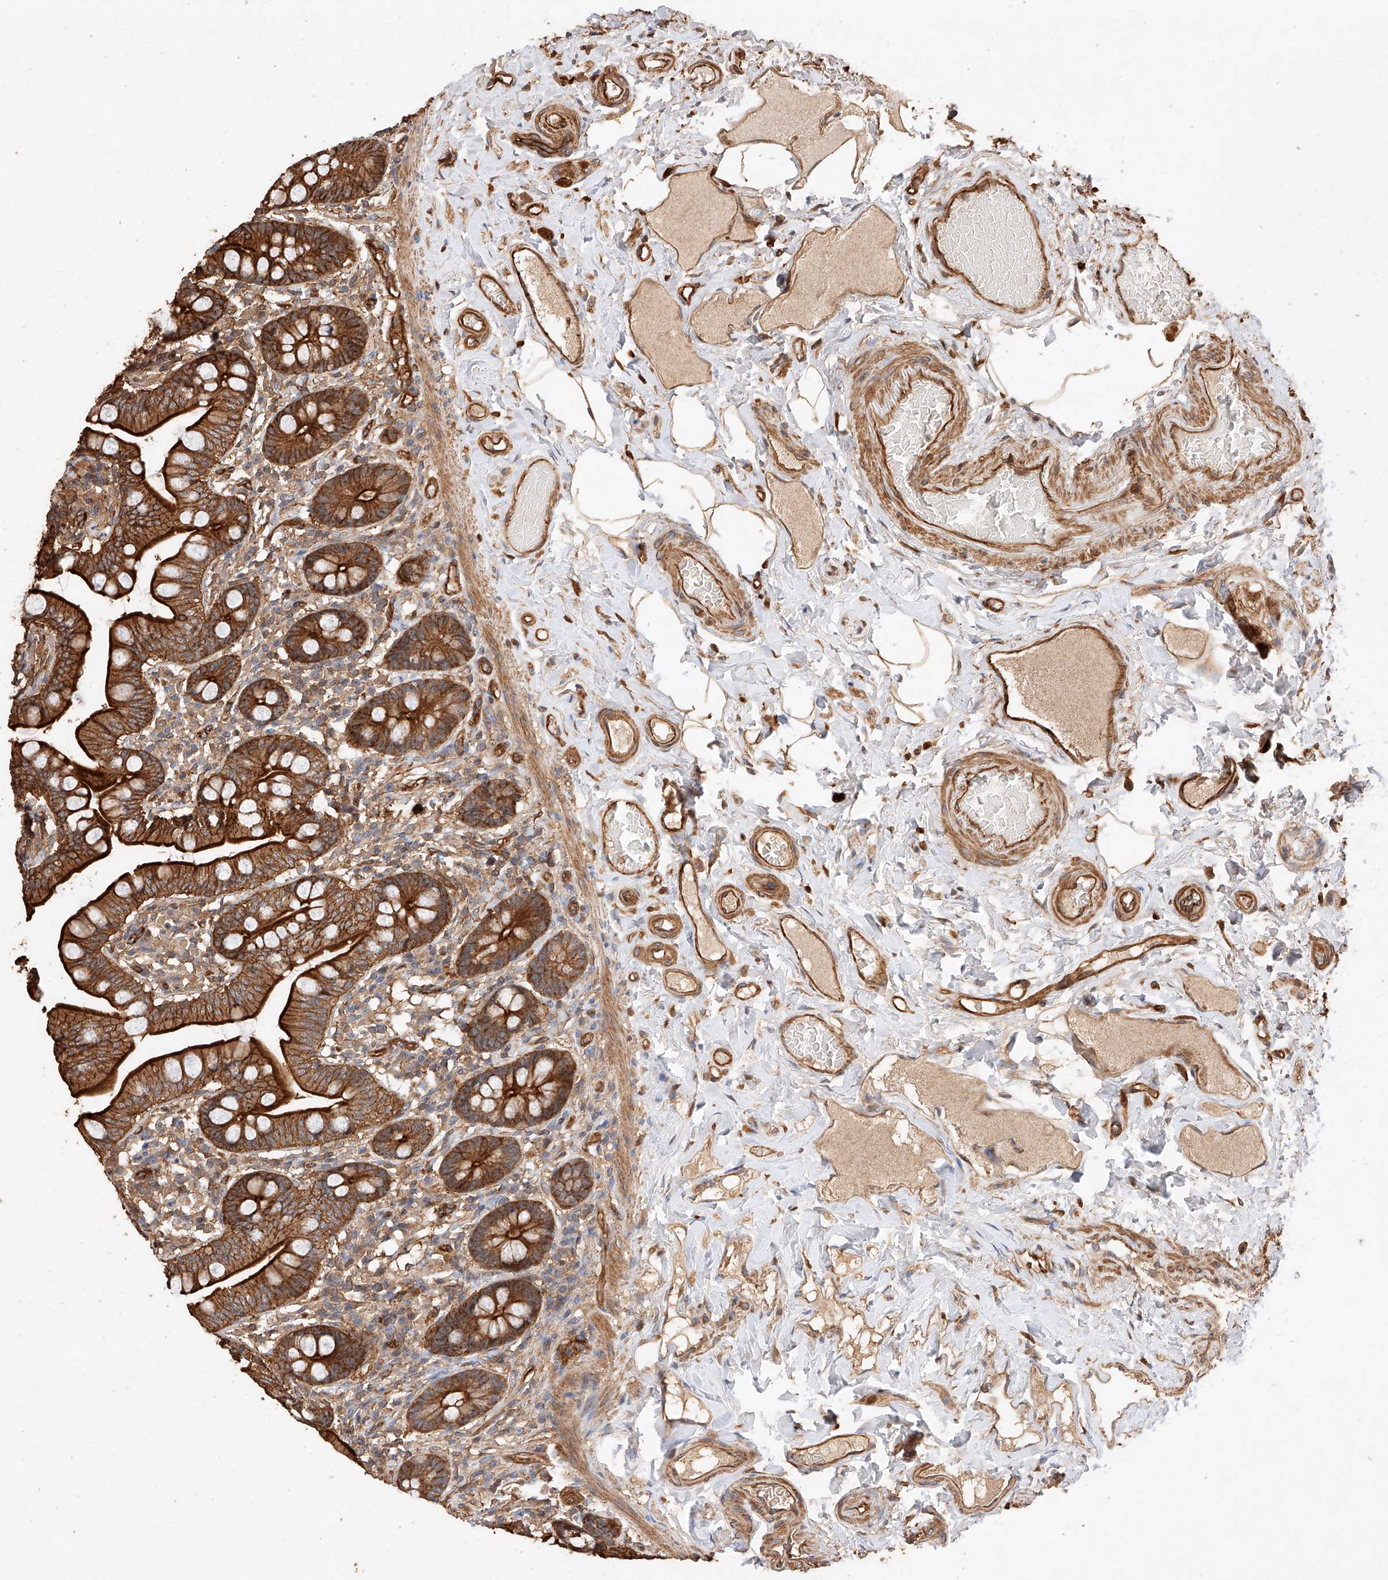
{"staining": {"intensity": "strong", "quantity": ">75%", "location": "cytoplasmic/membranous"}, "tissue": "small intestine", "cell_type": "Glandular cells", "image_type": "normal", "snomed": [{"axis": "morphology", "description": "Normal tissue, NOS"}, {"axis": "topography", "description": "Small intestine"}], "caption": "Protein expression analysis of normal human small intestine reveals strong cytoplasmic/membranous positivity in approximately >75% of glandular cells. Immunohistochemistry stains the protein in brown and the nuclei are stained blue.", "gene": "GHDC", "patient": {"sex": "female", "age": 64}}